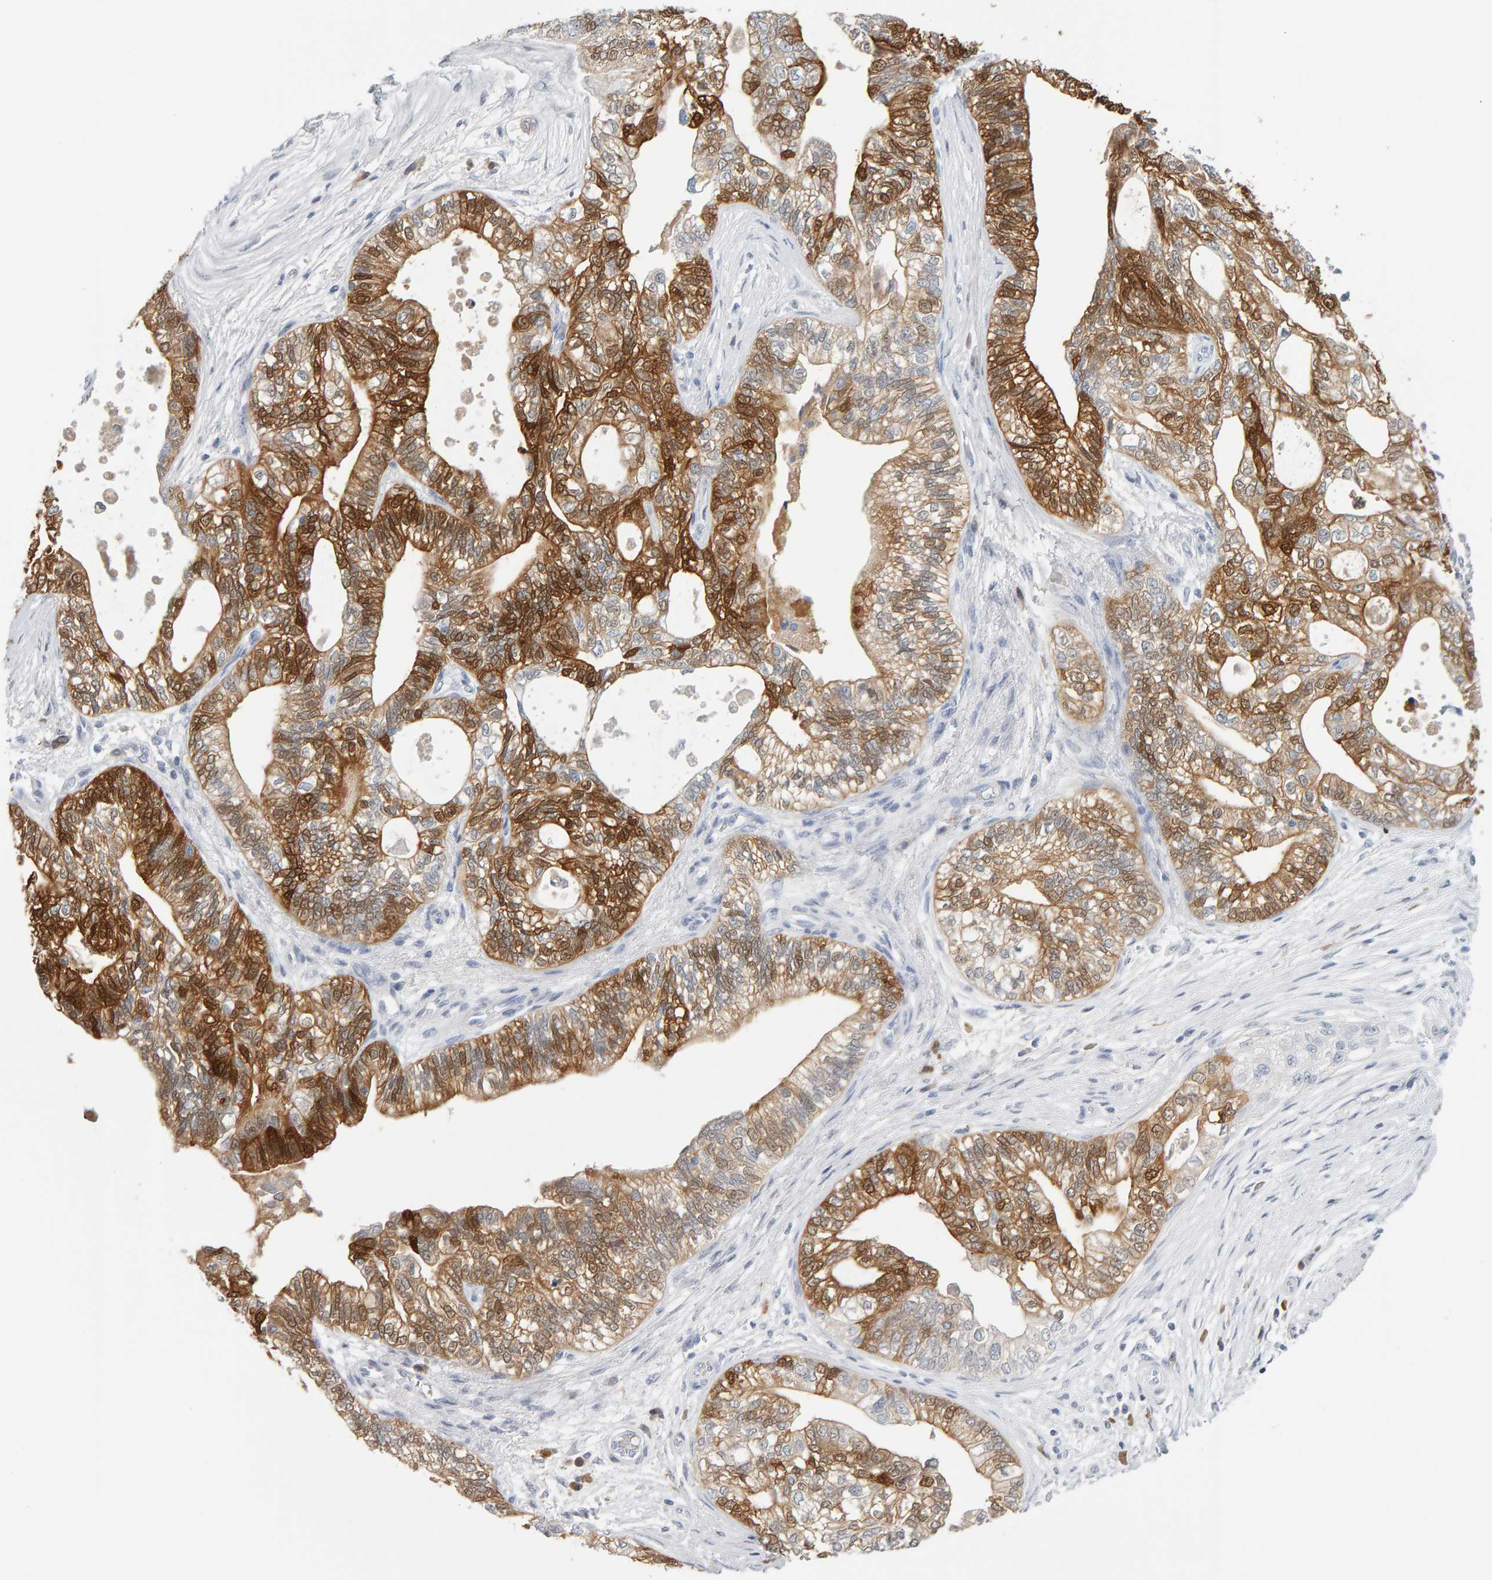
{"staining": {"intensity": "moderate", "quantity": ">75%", "location": "cytoplasmic/membranous"}, "tissue": "pancreatic cancer", "cell_type": "Tumor cells", "image_type": "cancer", "snomed": [{"axis": "morphology", "description": "Adenocarcinoma, NOS"}, {"axis": "topography", "description": "Pancreas"}], "caption": "DAB immunohistochemical staining of adenocarcinoma (pancreatic) demonstrates moderate cytoplasmic/membranous protein staining in approximately >75% of tumor cells. Nuclei are stained in blue.", "gene": "CTH", "patient": {"sex": "male", "age": 72}}